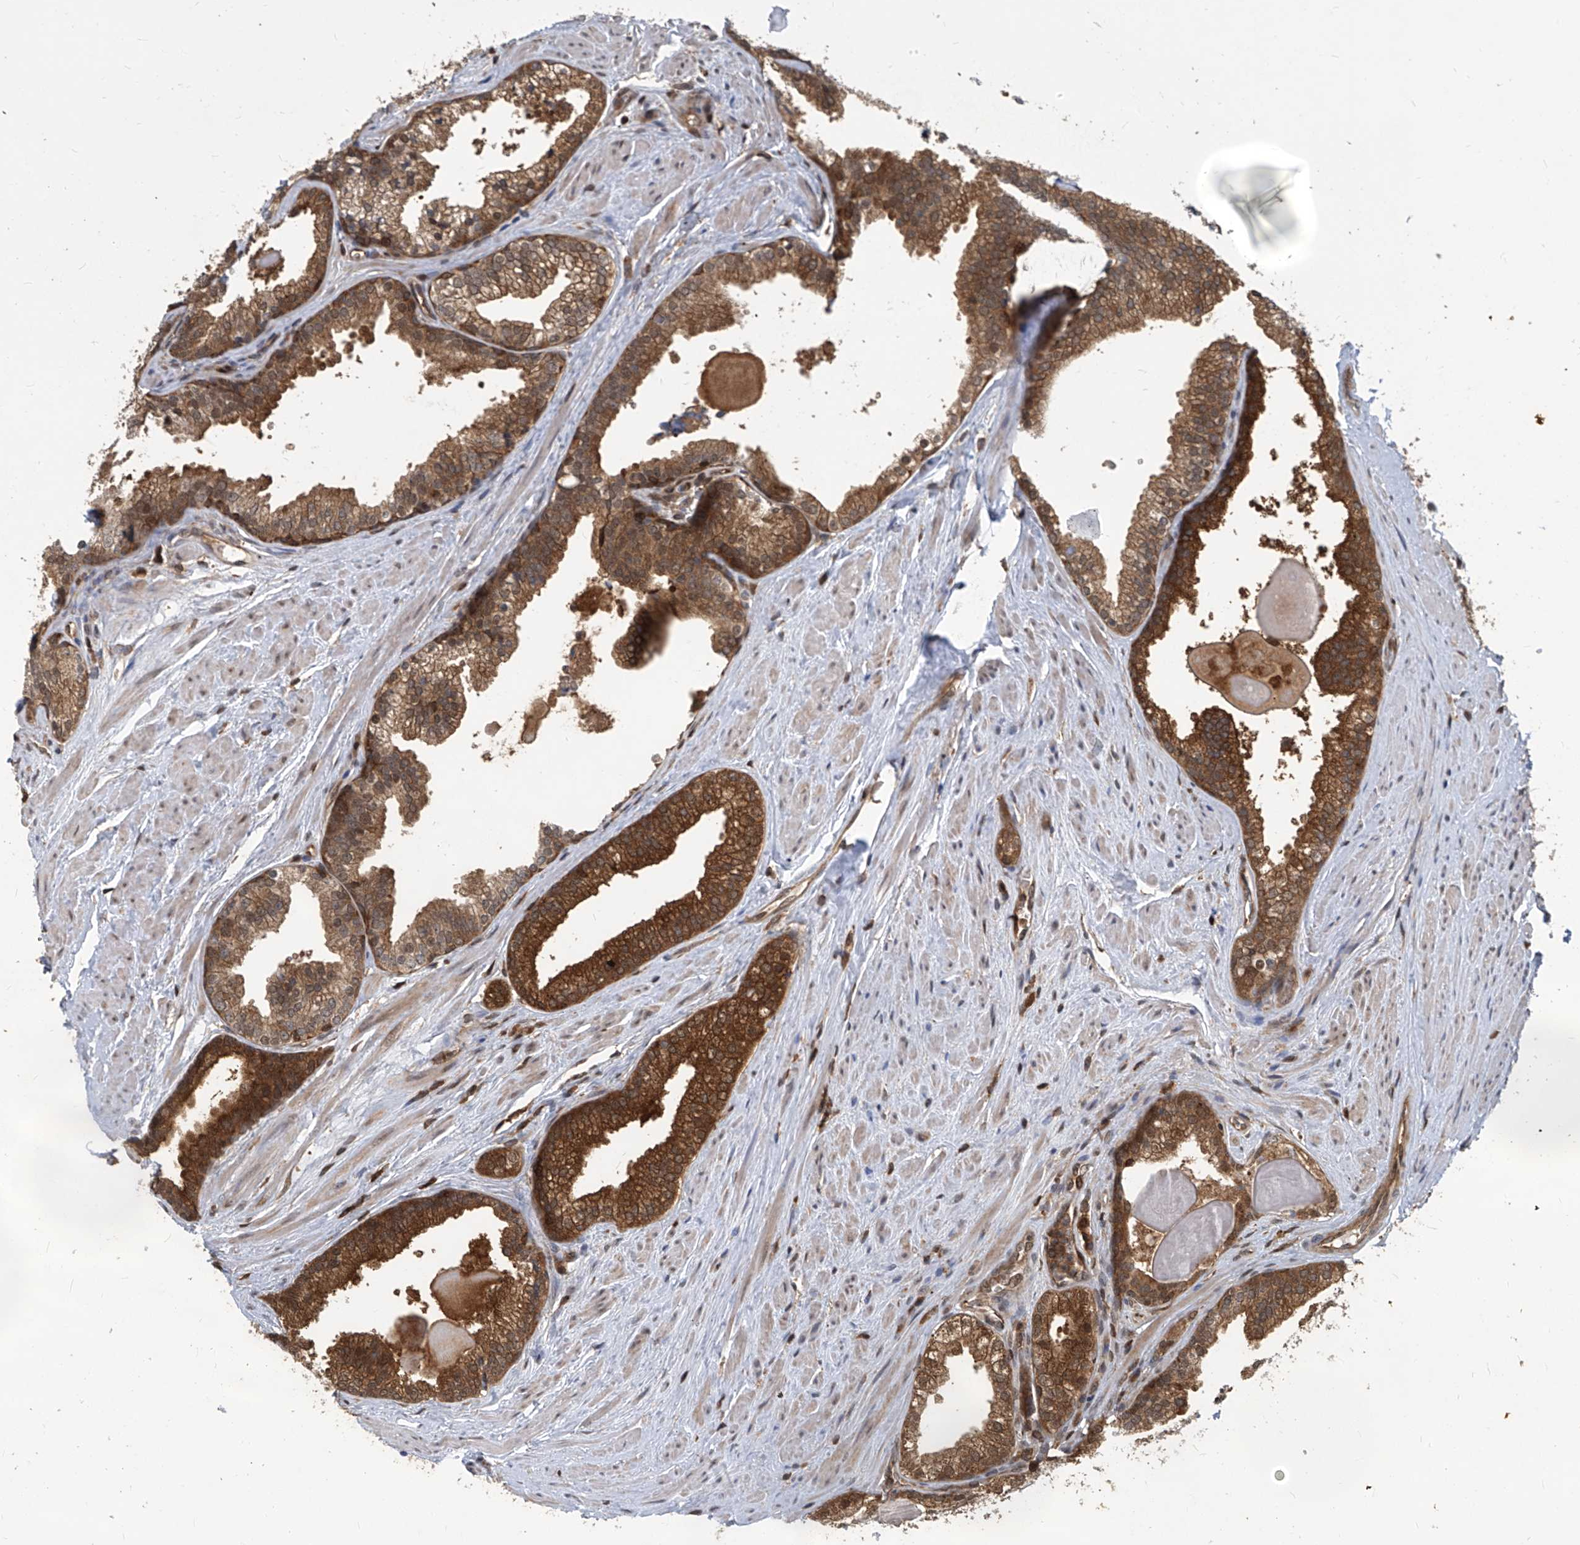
{"staining": {"intensity": "moderate", "quantity": ">75%", "location": "cytoplasmic/membranous,nuclear"}, "tissue": "prostate cancer", "cell_type": "Tumor cells", "image_type": "cancer", "snomed": [{"axis": "morphology", "description": "Adenocarcinoma, High grade"}, {"axis": "topography", "description": "Prostate"}], "caption": "Tumor cells show medium levels of moderate cytoplasmic/membranous and nuclear positivity in approximately >75% of cells in human prostate adenocarcinoma (high-grade).", "gene": "PSMB1", "patient": {"sex": "male", "age": 63}}